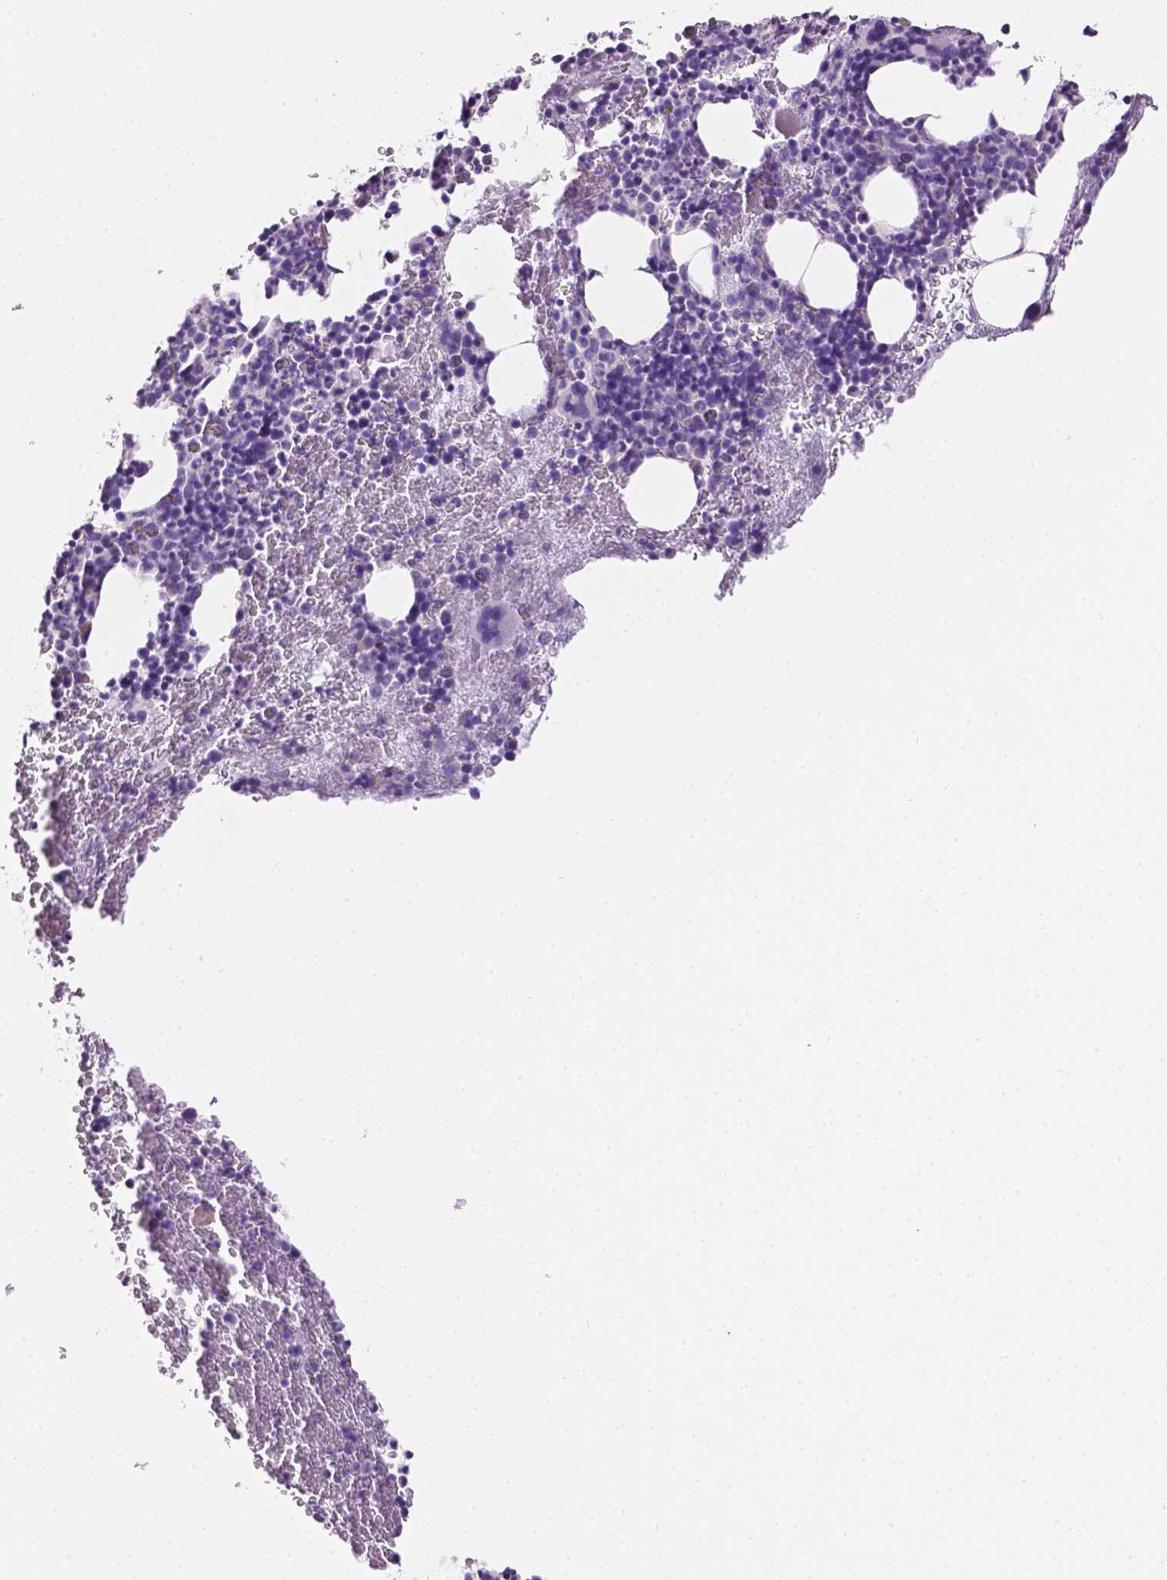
{"staining": {"intensity": "negative", "quantity": "none", "location": "none"}, "tissue": "bone marrow", "cell_type": "Hematopoietic cells", "image_type": "normal", "snomed": [{"axis": "morphology", "description": "Normal tissue, NOS"}, {"axis": "topography", "description": "Bone marrow"}], "caption": "Immunohistochemistry photomicrograph of benign bone marrow: bone marrow stained with DAB shows no significant protein expression in hematopoietic cells.", "gene": "TACSTD2", "patient": {"sex": "male", "age": 44}}